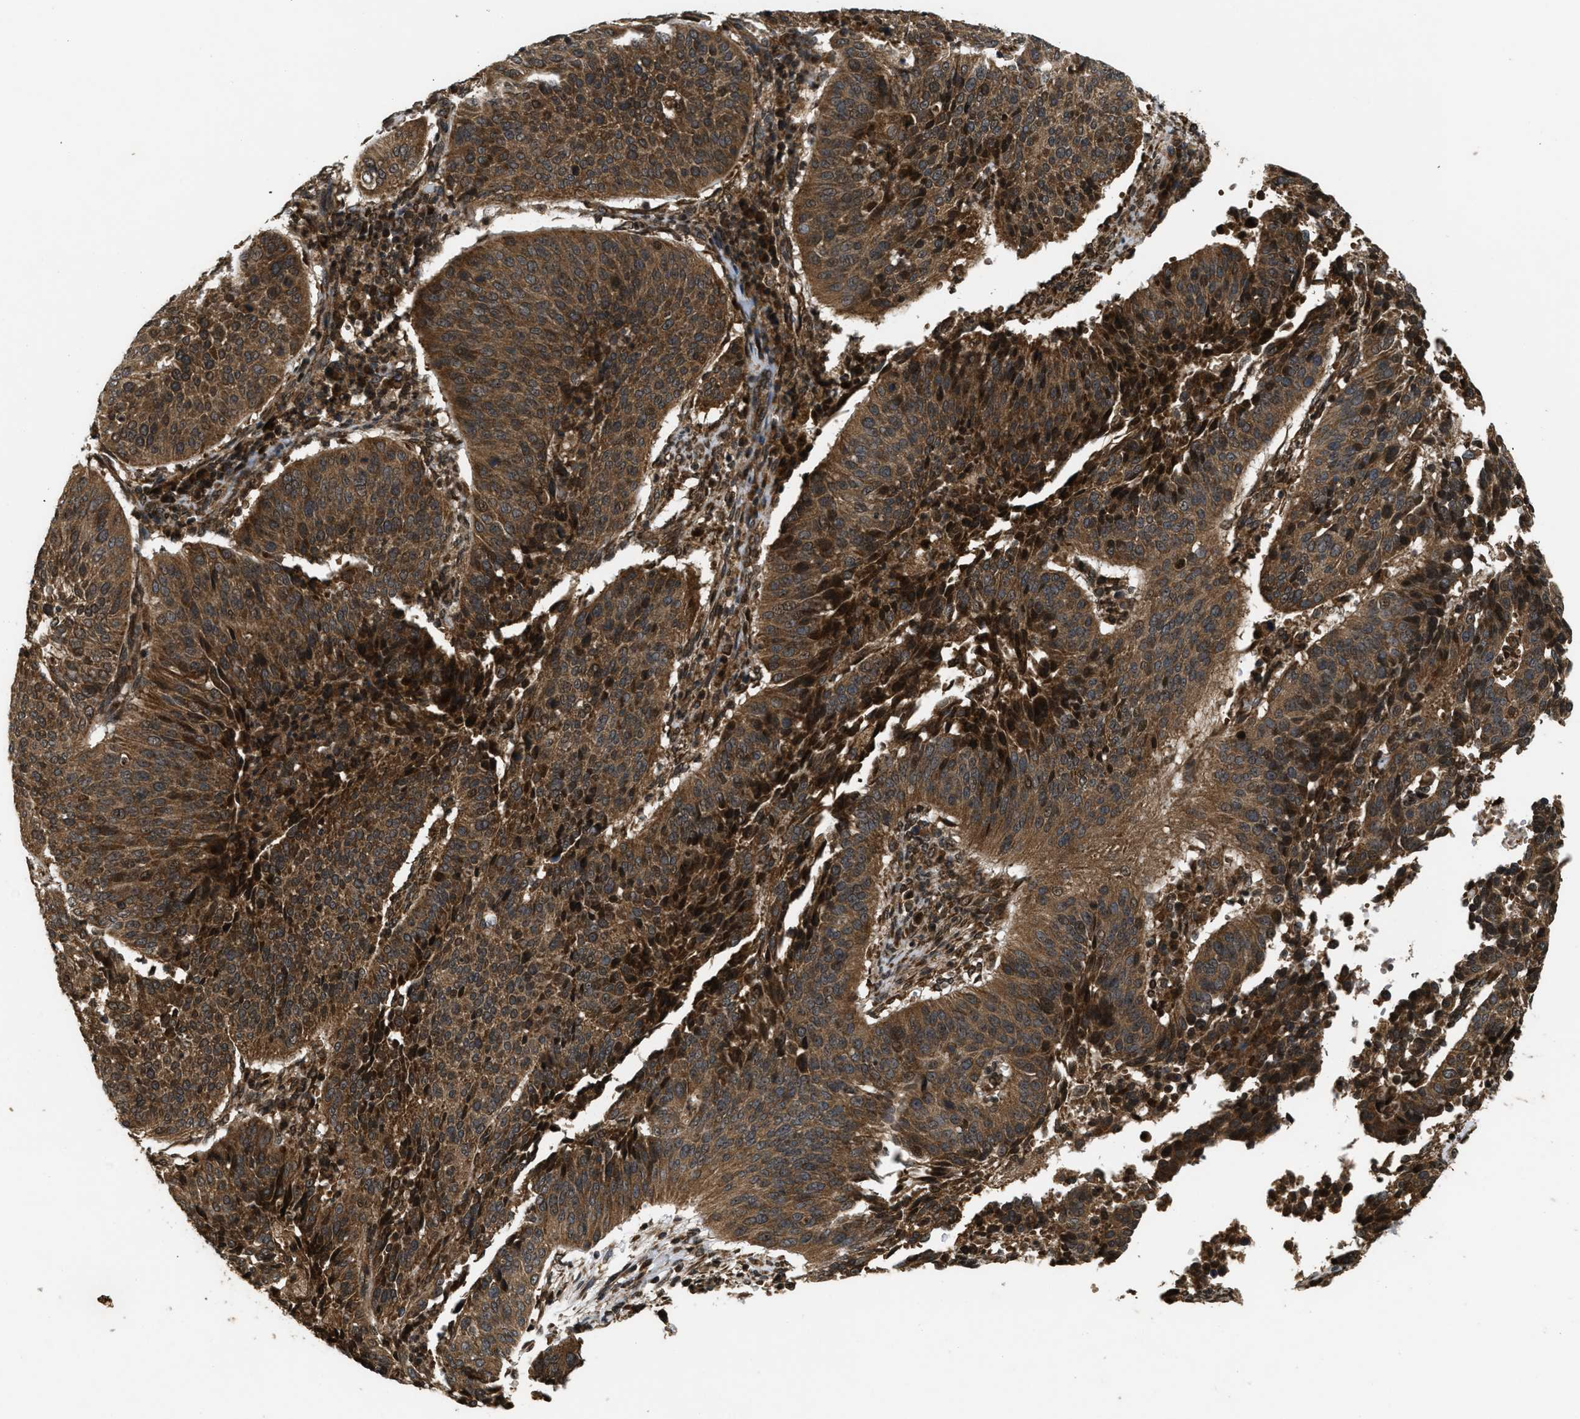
{"staining": {"intensity": "strong", "quantity": ">75%", "location": "cytoplasmic/membranous,nuclear"}, "tissue": "cervical cancer", "cell_type": "Tumor cells", "image_type": "cancer", "snomed": [{"axis": "morphology", "description": "Normal tissue, NOS"}, {"axis": "morphology", "description": "Squamous cell carcinoma, NOS"}, {"axis": "topography", "description": "Cervix"}], "caption": "The photomicrograph shows a brown stain indicating the presence of a protein in the cytoplasmic/membranous and nuclear of tumor cells in cervical cancer.", "gene": "SPTLC1", "patient": {"sex": "female", "age": 39}}